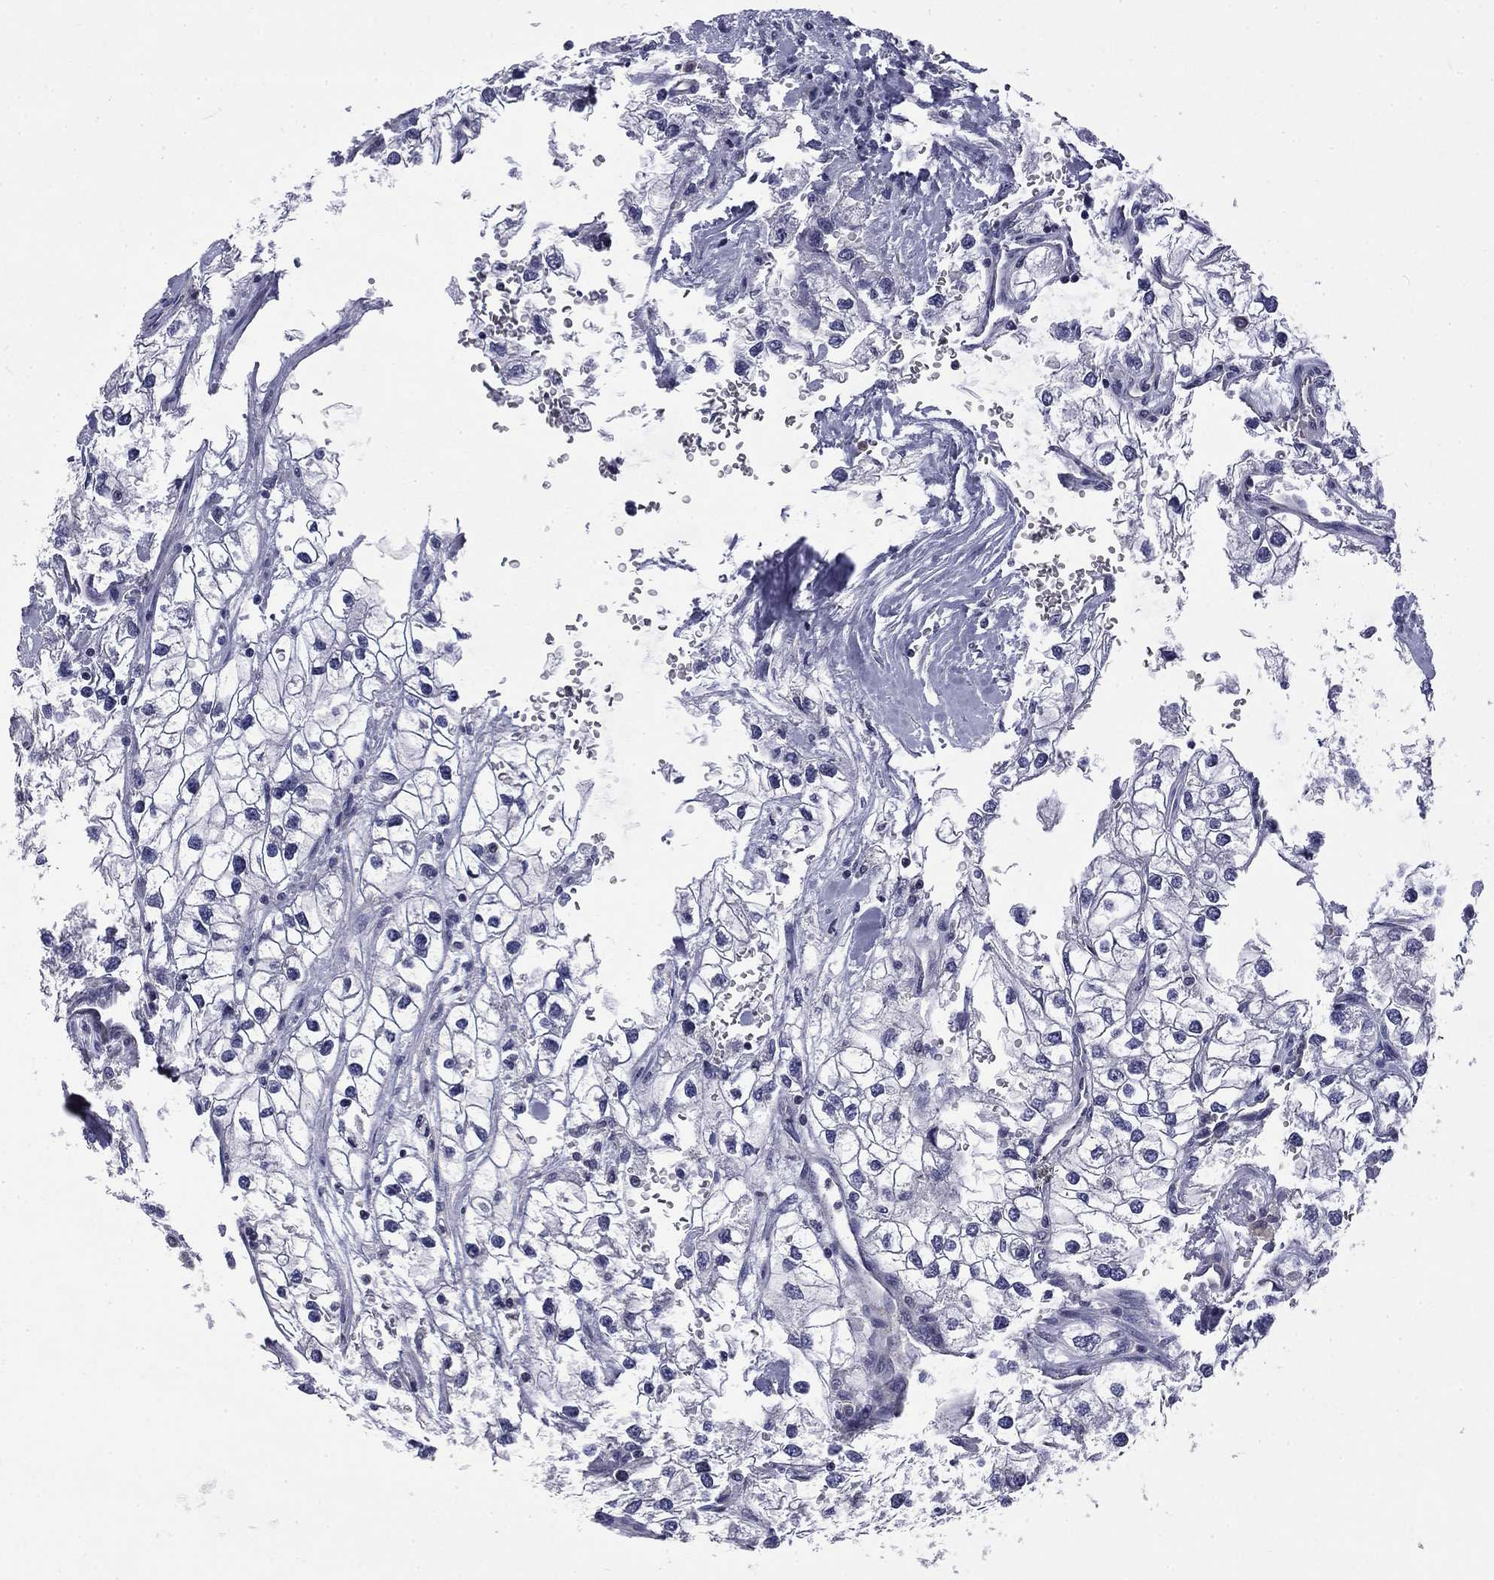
{"staining": {"intensity": "negative", "quantity": "none", "location": "none"}, "tissue": "renal cancer", "cell_type": "Tumor cells", "image_type": "cancer", "snomed": [{"axis": "morphology", "description": "Adenocarcinoma, NOS"}, {"axis": "topography", "description": "Kidney"}], "caption": "Tumor cells show no significant staining in renal cancer (adenocarcinoma).", "gene": "ARHGAP45", "patient": {"sex": "male", "age": 59}}